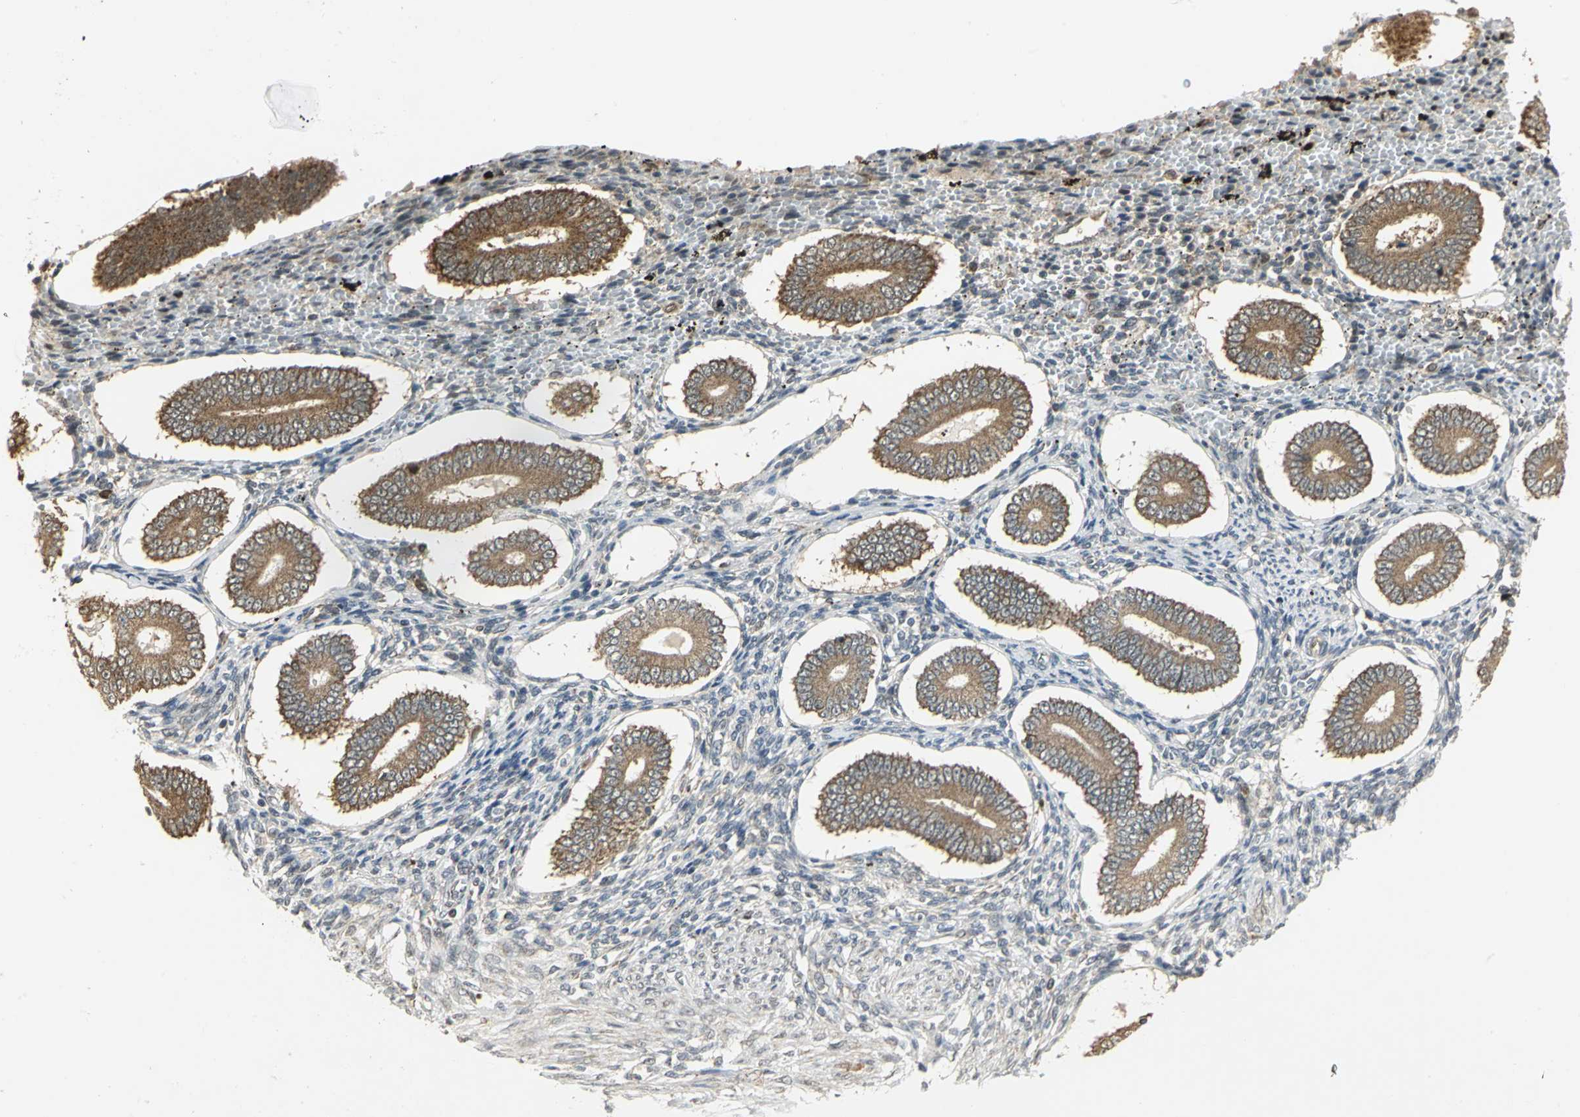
{"staining": {"intensity": "weak", "quantity": "<25%", "location": "cytoplasmic/membranous"}, "tissue": "endometrium", "cell_type": "Cells in endometrial stroma", "image_type": "normal", "snomed": [{"axis": "morphology", "description": "Normal tissue, NOS"}, {"axis": "topography", "description": "Endometrium"}], "caption": "This micrograph is of unremarkable endometrium stained with immunohistochemistry (IHC) to label a protein in brown with the nuclei are counter-stained blue. There is no staining in cells in endometrial stroma. Brightfield microscopy of IHC stained with DAB (brown) and hematoxylin (blue), captured at high magnification.", "gene": "PSMC4", "patient": {"sex": "female", "age": 42}}